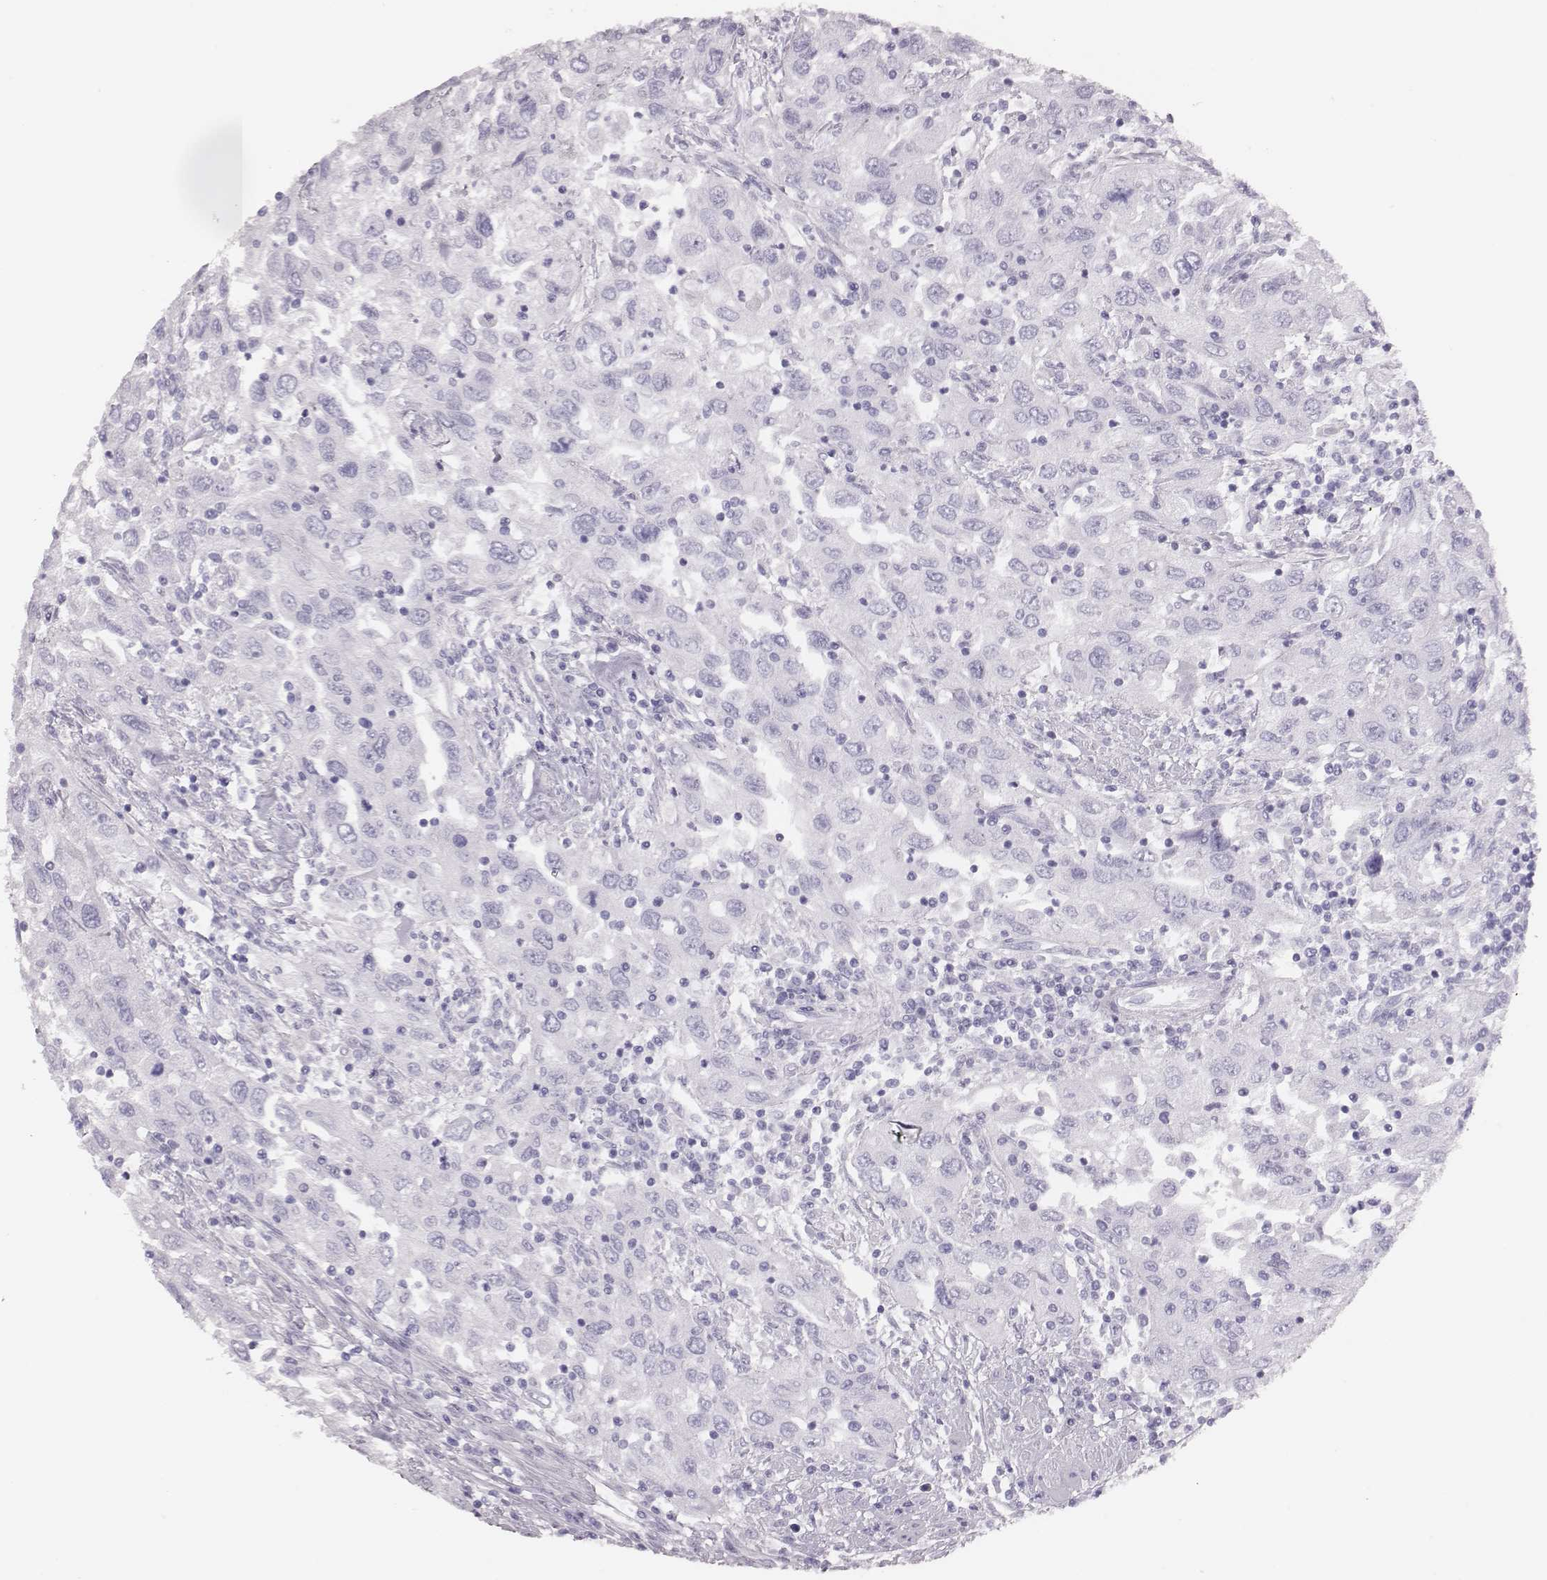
{"staining": {"intensity": "negative", "quantity": "none", "location": "none"}, "tissue": "urothelial cancer", "cell_type": "Tumor cells", "image_type": "cancer", "snomed": [{"axis": "morphology", "description": "Urothelial carcinoma, High grade"}, {"axis": "topography", "description": "Urinary bladder"}], "caption": "This is an immunohistochemistry histopathology image of high-grade urothelial carcinoma. There is no positivity in tumor cells.", "gene": "H1-6", "patient": {"sex": "male", "age": 76}}